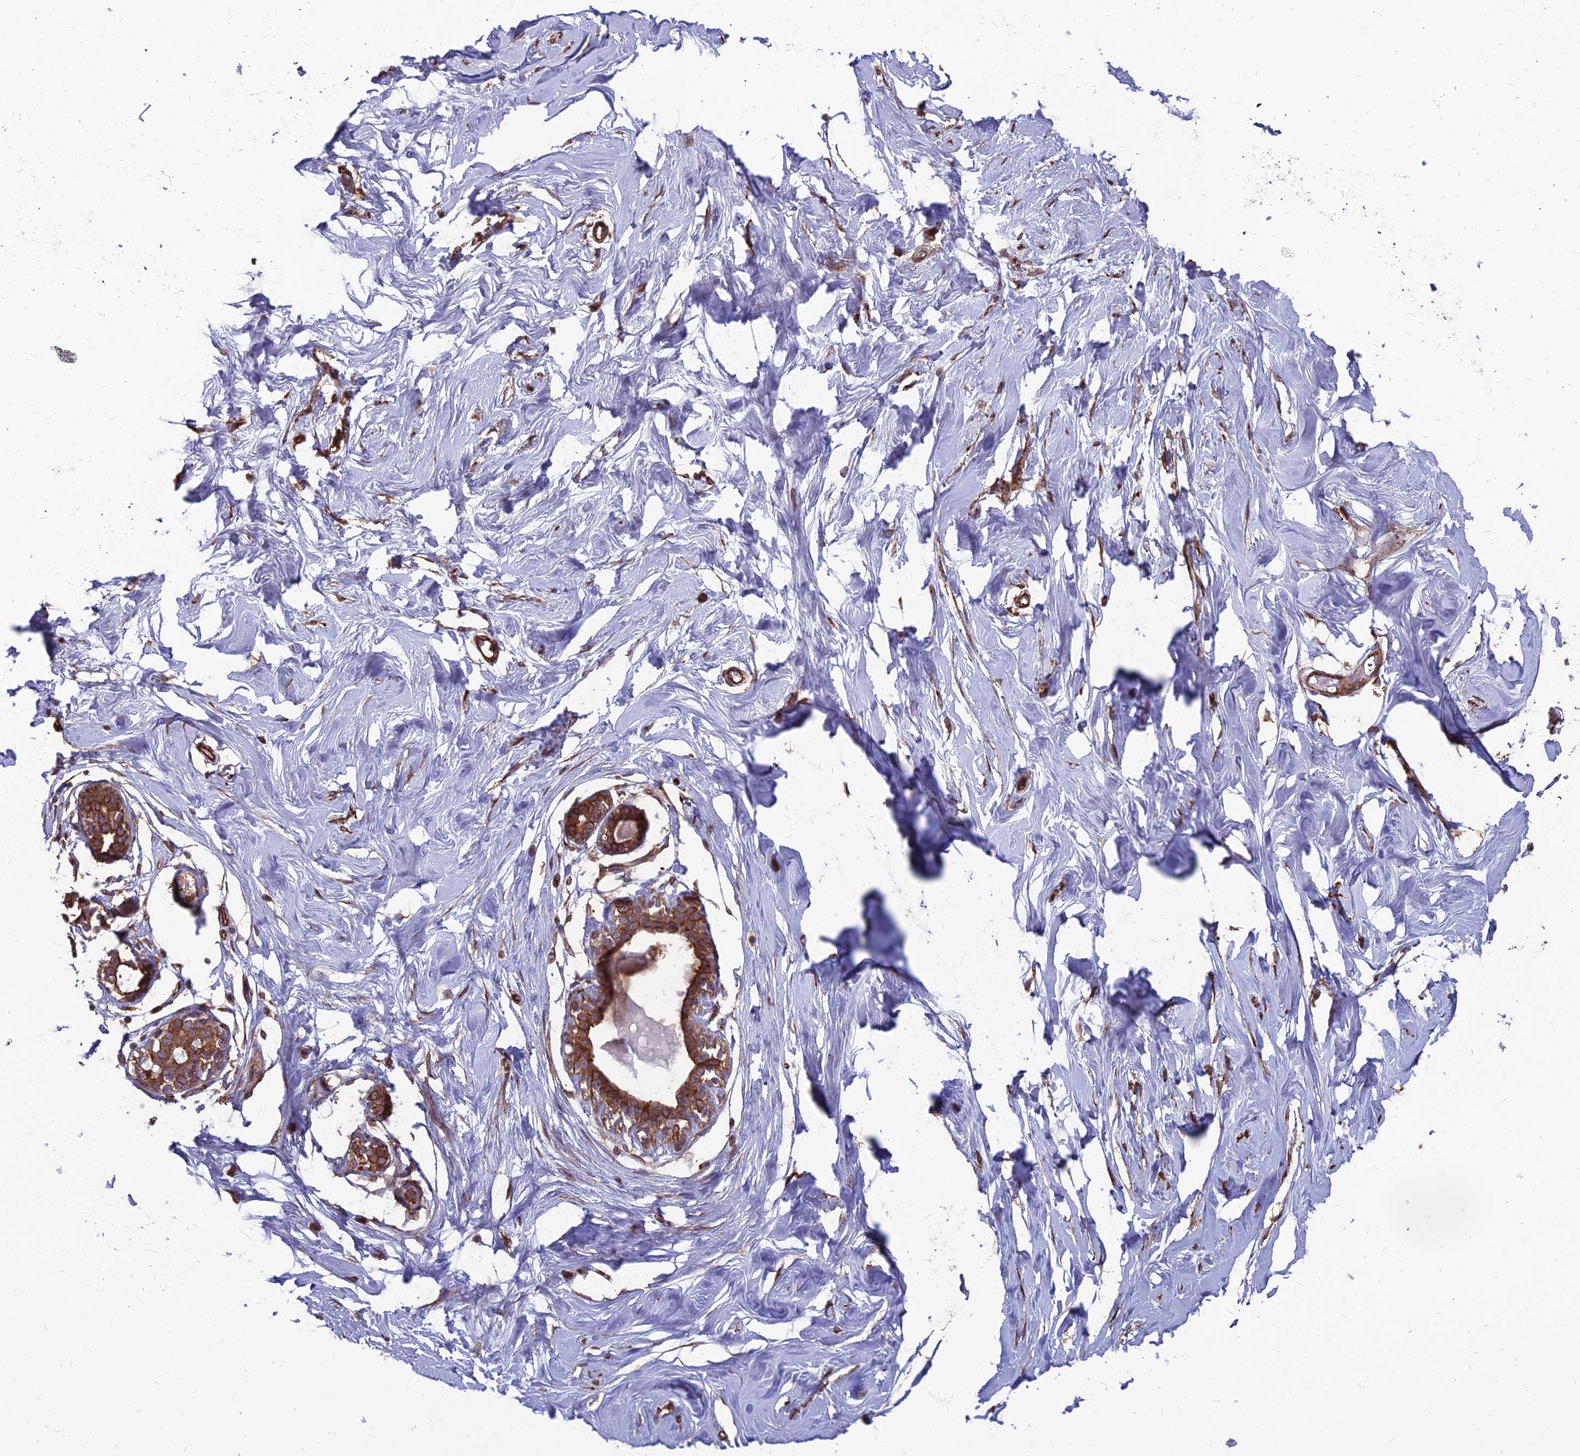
{"staining": {"intensity": "negative", "quantity": "none", "location": "none"}, "tissue": "breast", "cell_type": "Adipocytes", "image_type": "normal", "snomed": [{"axis": "morphology", "description": "Normal tissue, NOS"}, {"axis": "morphology", "description": "Adenoma, NOS"}, {"axis": "topography", "description": "Breast"}], "caption": "Histopathology image shows no protein staining in adipocytes of unremarkable breast.", "gene": "LSM6", "patient": {"sex": "female", "age": 23}}